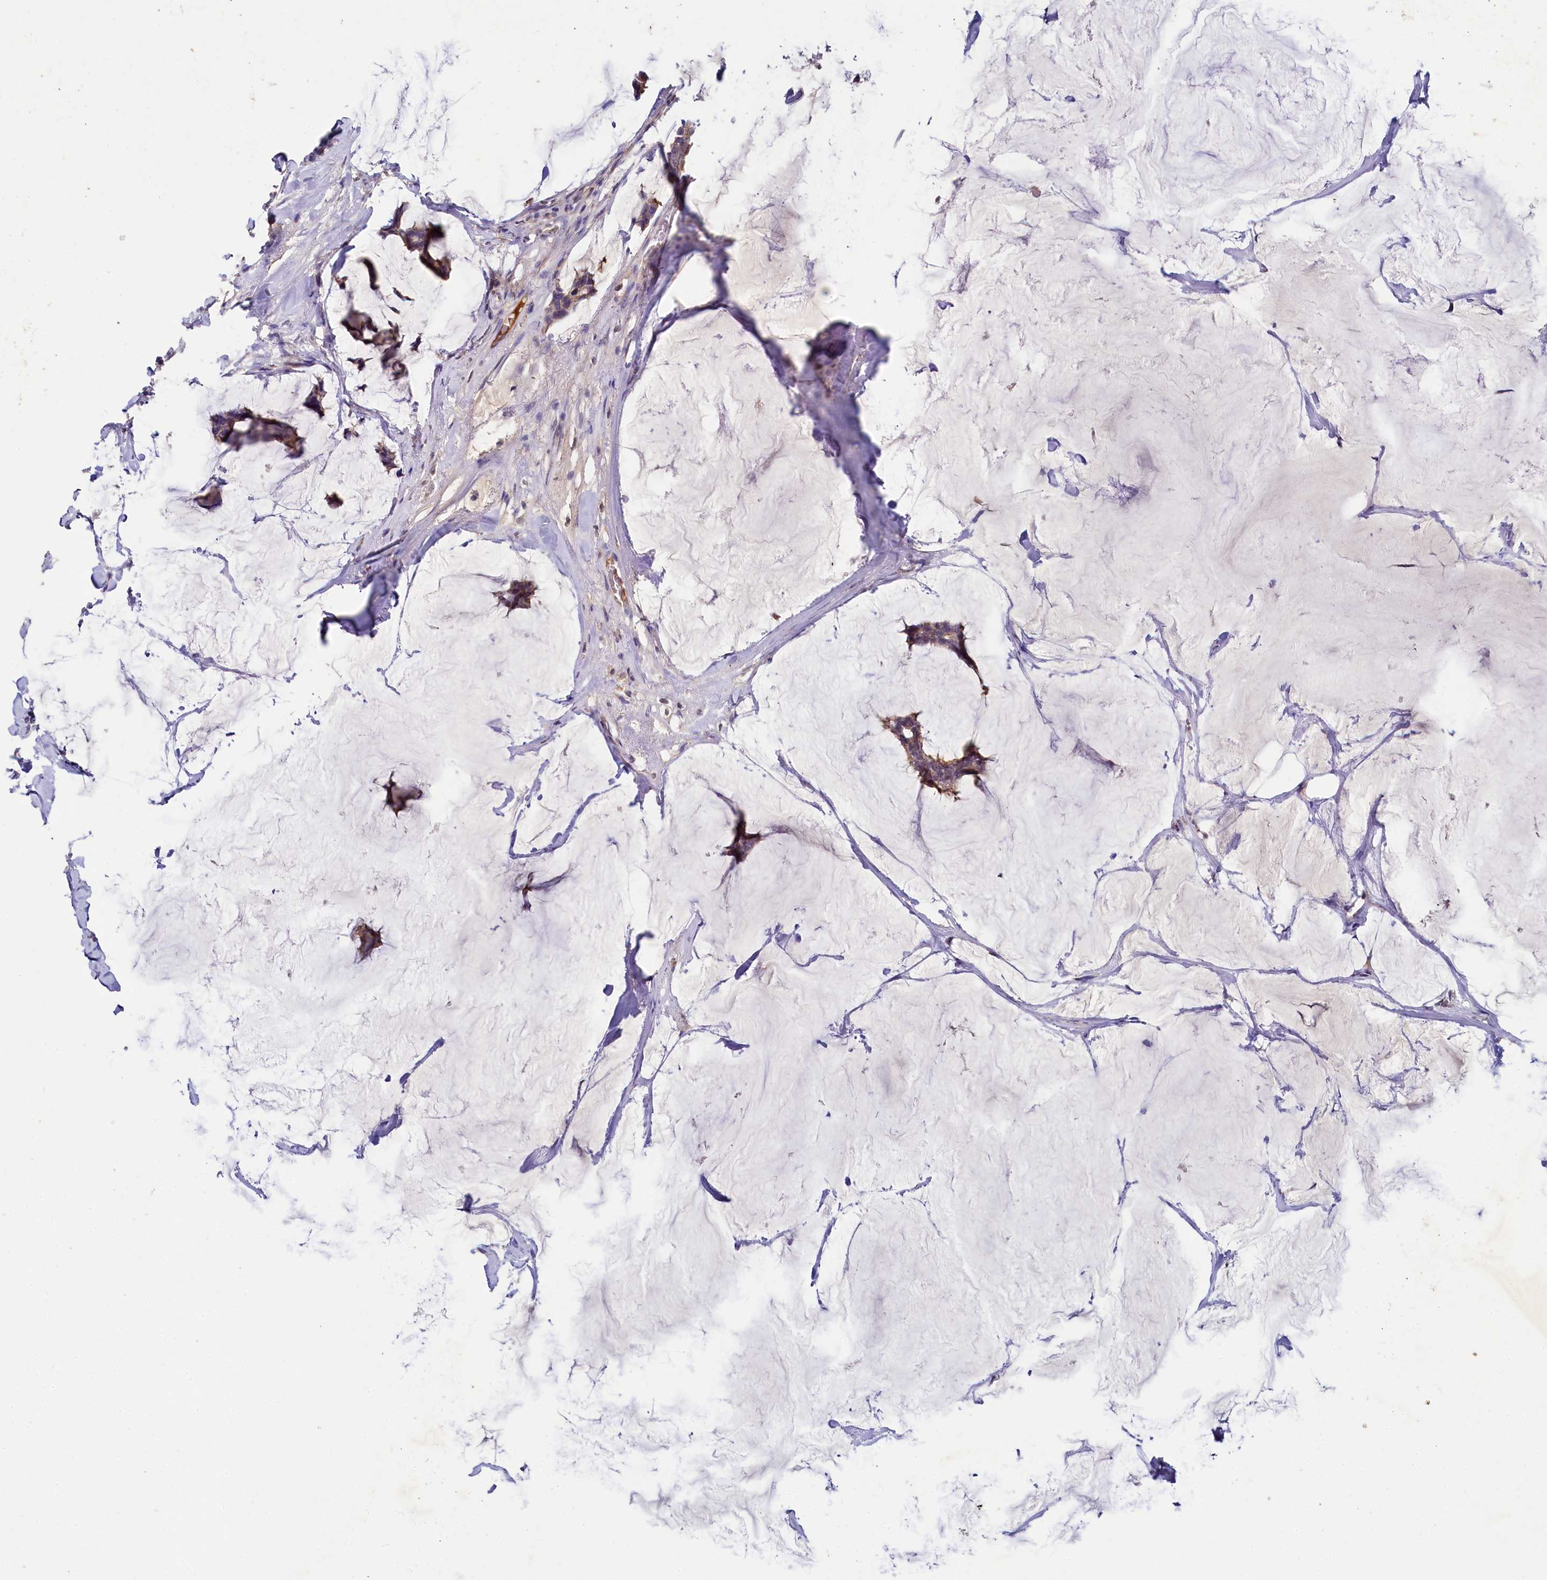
{"staining": {"intensity": "weak", "quantity": "25%-75%", "location": "cytoplasmic/membranous"}, "tissue": "breast cancer", "cell_type": "Tumor cells", "image_type": "cancer", "snomed": [{"axis": "morphology", "description": "Duct carcinoma"}, {"axis": "topography", "description": "Breast"}], "caption": "Breast infiltrating ductal carcinoma stained with a protein marker exhibits weak staining in tumor cells.", "gene": "SPINK9", "patient": {"sex": "female", "age": 93}}